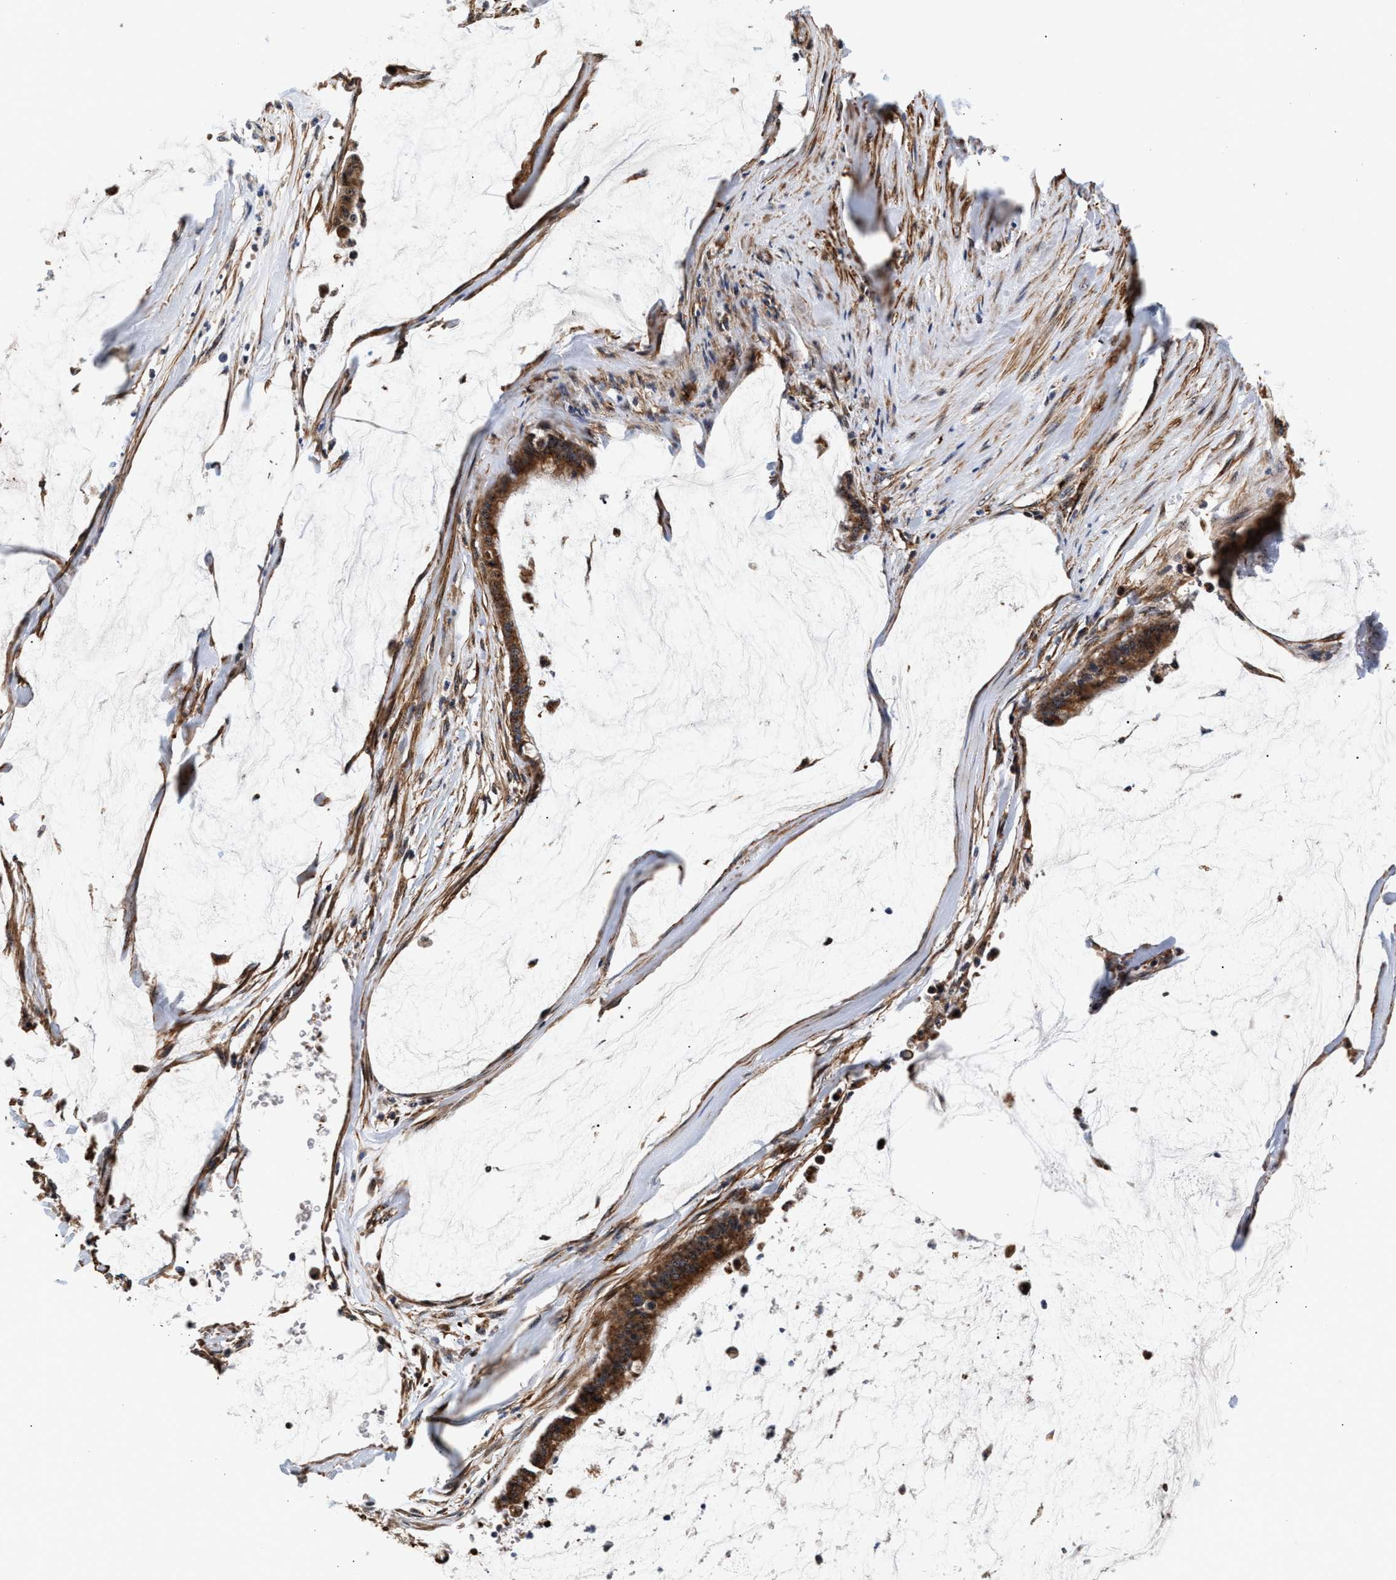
{"staining": {"intensity": "strong", "quantity": ">75%", "location": "cytoplasmic/membranous"}, "tissue": "pancreatic cancer", "cell_type": "Tumor cells", "image_type": "cancer", "snomed": [{"axis": "morphology", "description": "Adenocarcinoma, NOS"}, {"axis": "topography", "description": "Pancreas"}], "caption": "Protein staining of pancreatic cancer tissue exhibits strong cytoplasmic/membranous staining in approximately >75% of tumor cells.", "gene": "SGK1", "patient": {"sex": "male", "age": 41}}